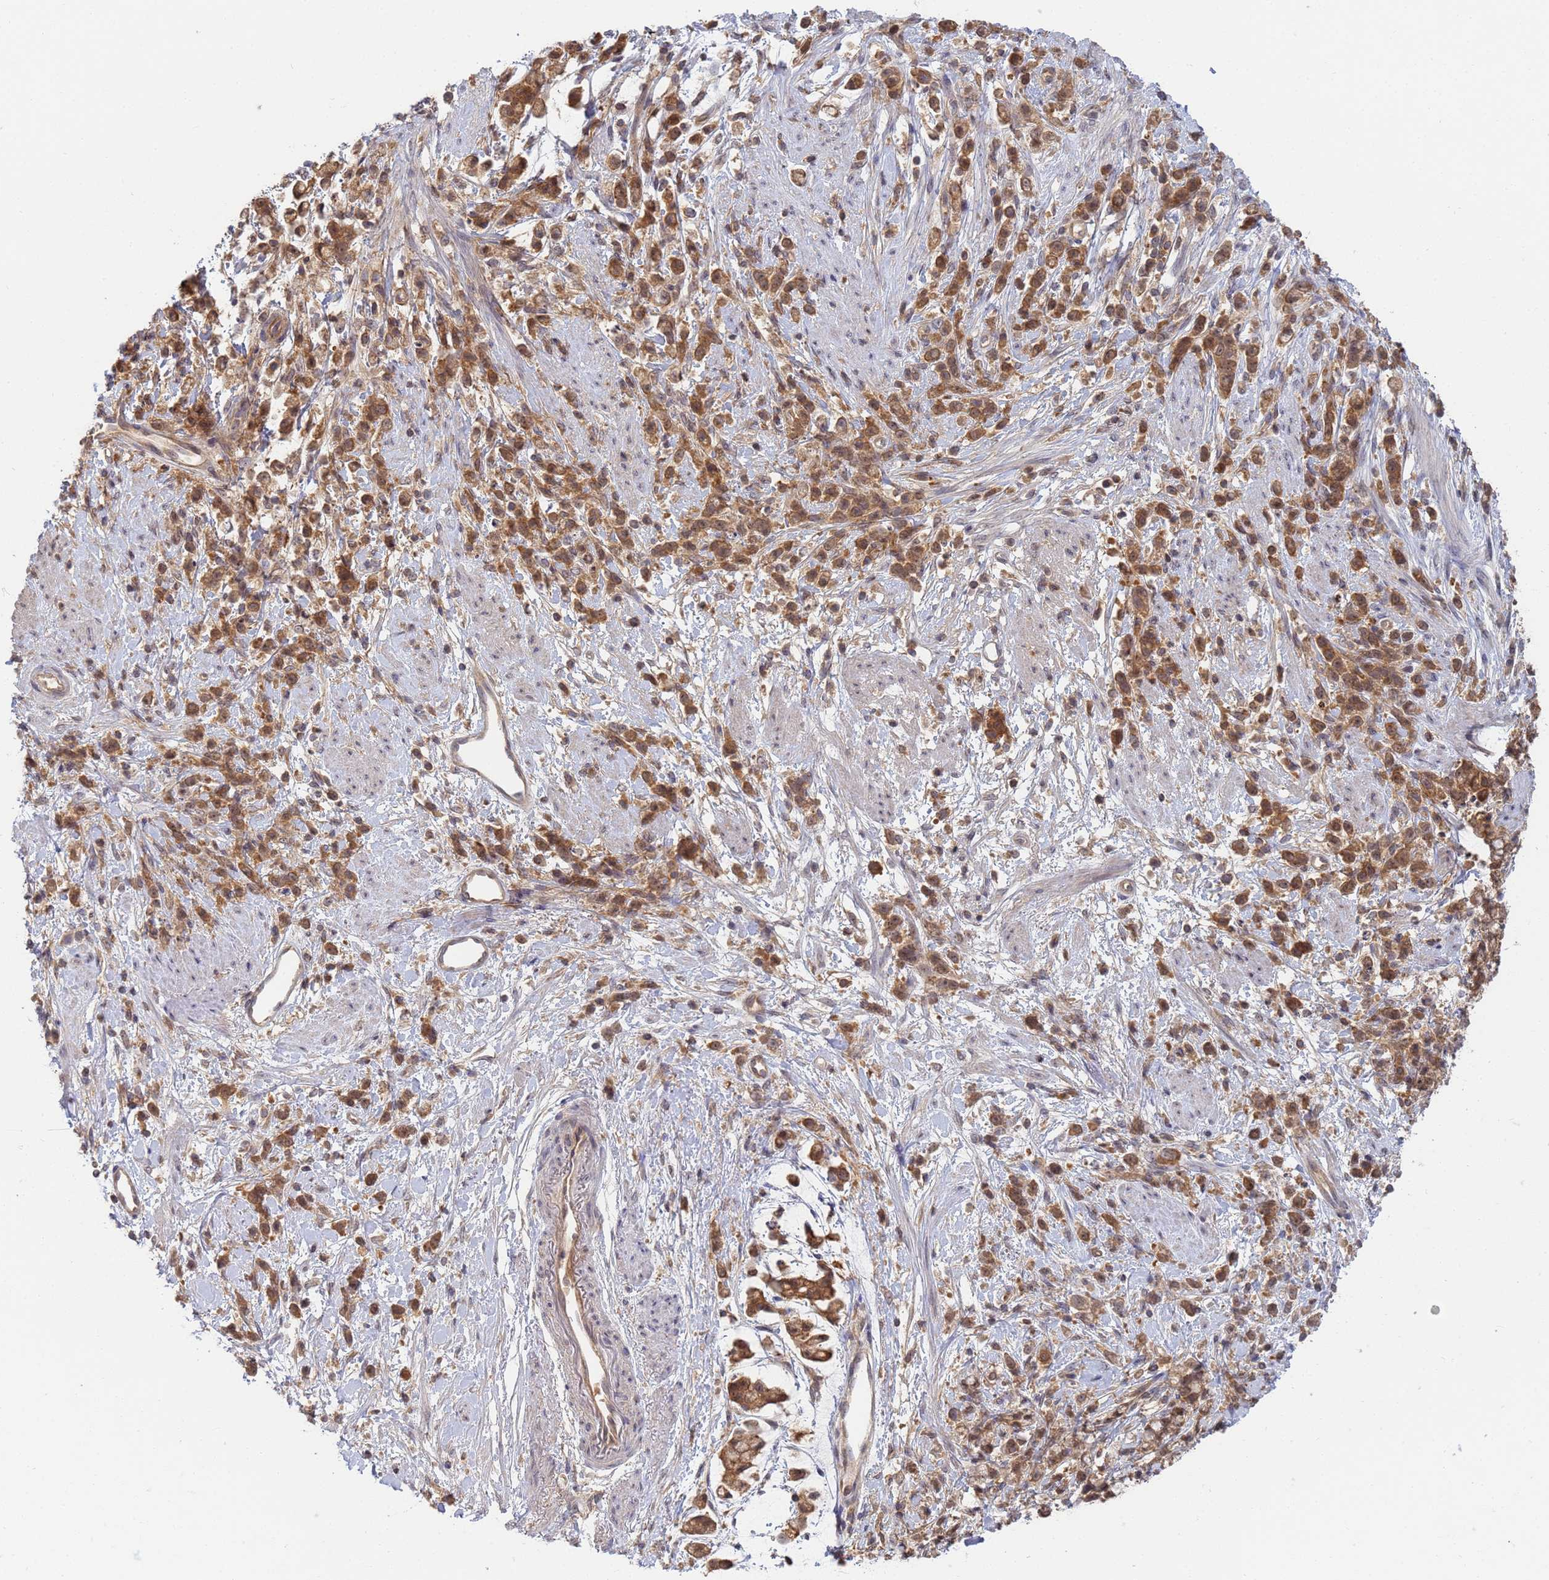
{"staining": {"intensity": "moderate", "quantity": ">75%", "location": "cytoplasmic/membranous,nuclear"}, "tissue": "stomach cancer", "cell_type": "Tumor cells", "image_type": "cancer", "snomed": [{"axis": "morphology", "description": "Adenocarcinoma, NOS"}, {"axis": "topography", "description": "Stomach"}], "caption": "Immunohistochemical staining of human adenocarcinoma (stomach) demonstrates medium levels of moderate cytoplasmic/membranous and nuclear positivity in approximately >75% of tumor cells.", "gene": "SHARPIN", "patient": {"sex": "female", "age": 60}}